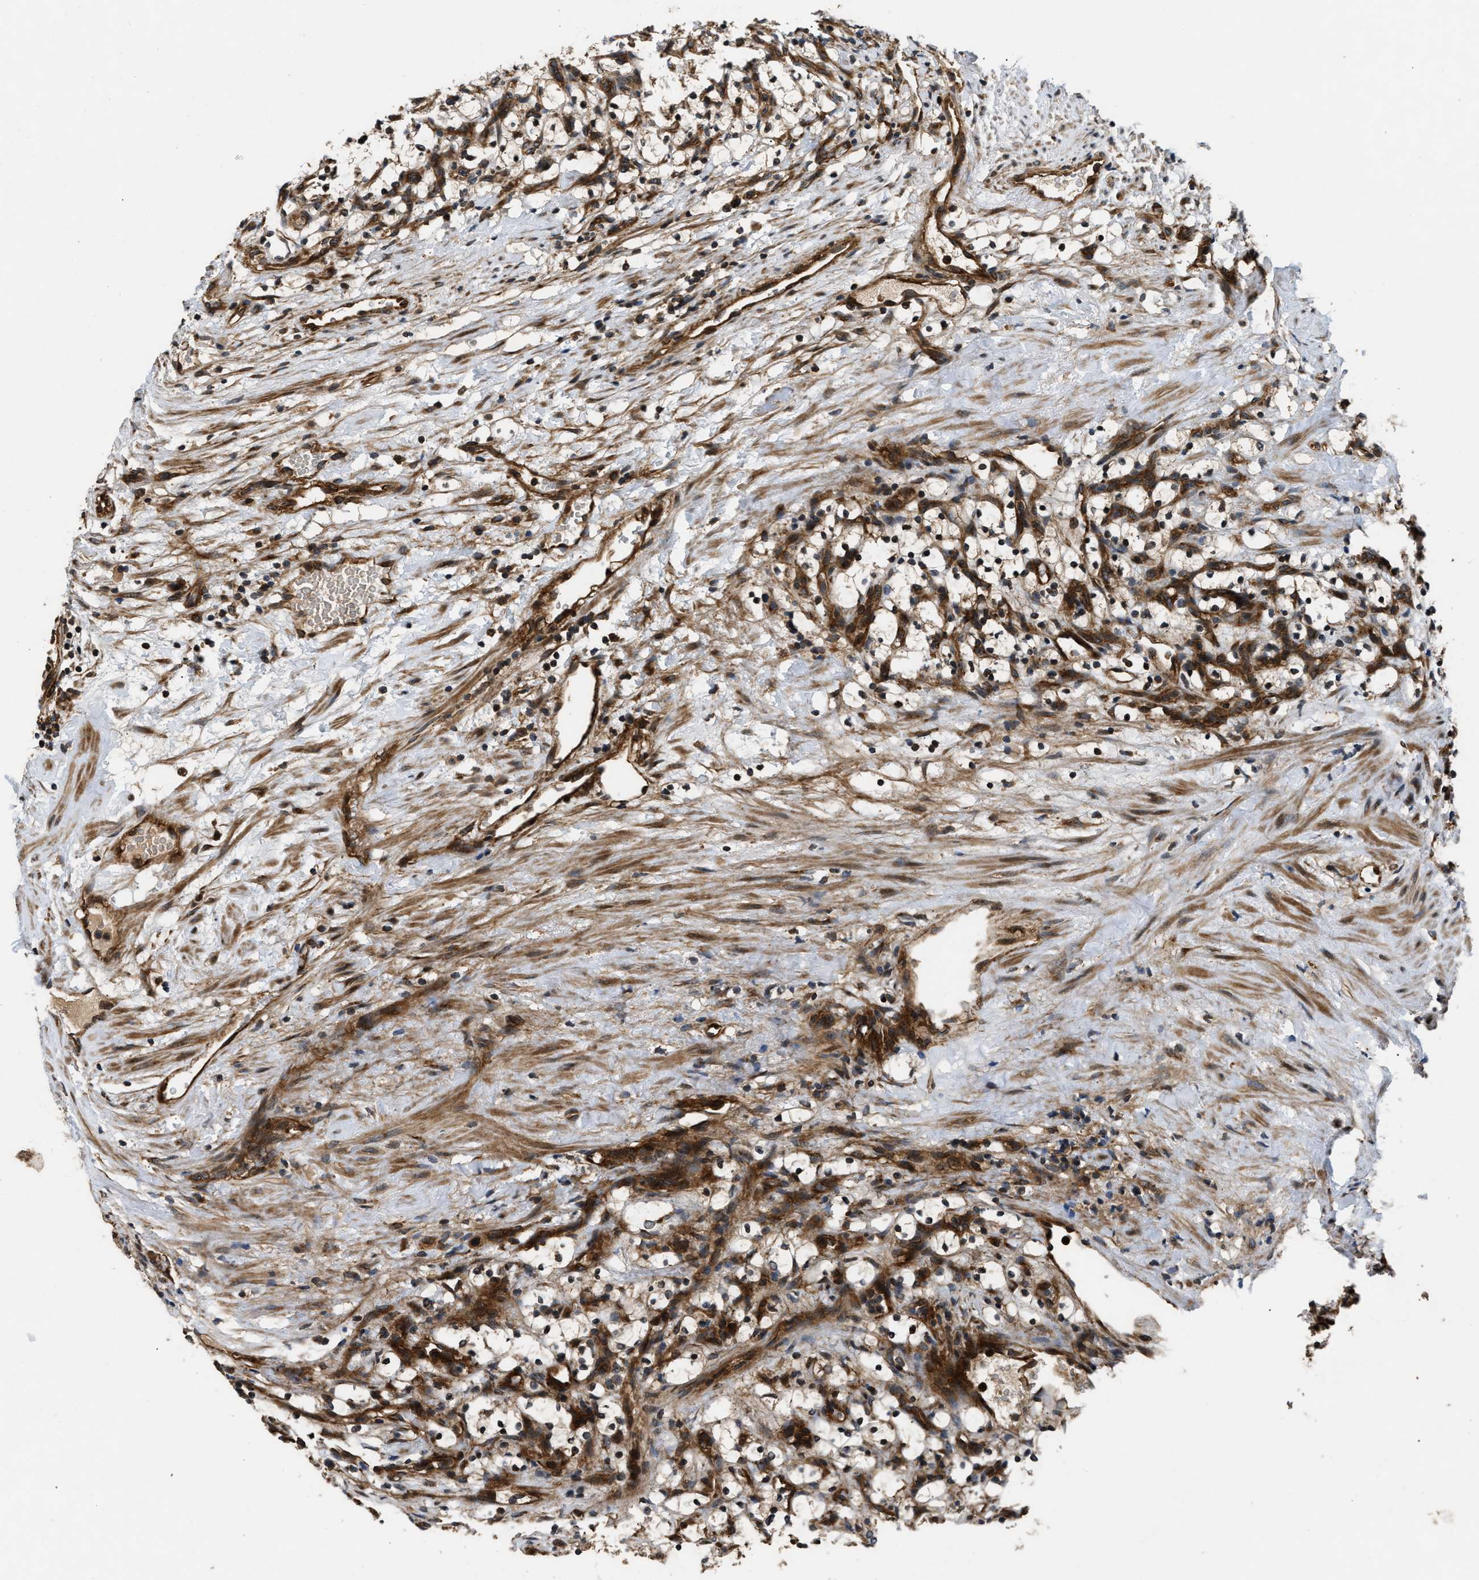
{"staining": {"intensity": "weak", "quantity": ">75%", "location": "cytoplasmic/membranous"}, "tissue": "renal cancer", "cell_type": "Tumor cells", "image_type": "cancer", "snomed": [{"axis": "morphology", "description": "Adenocarcinoma, NOS"}, {"axis": "topography", "description": "Kidney"}], "caption": "IHC photomicrograph of neoplastic tissue: human renal cancer stained using immunohistochemistry (IHC) demonstrates low levels of weak protein expression localized specifically in the cytoplasmic/membranous of tumor cells, appearing as a cytoplasmic/membranous brown color.", "gene": "PNPLA8", "patient": {"sex": "female", "age": 69}}